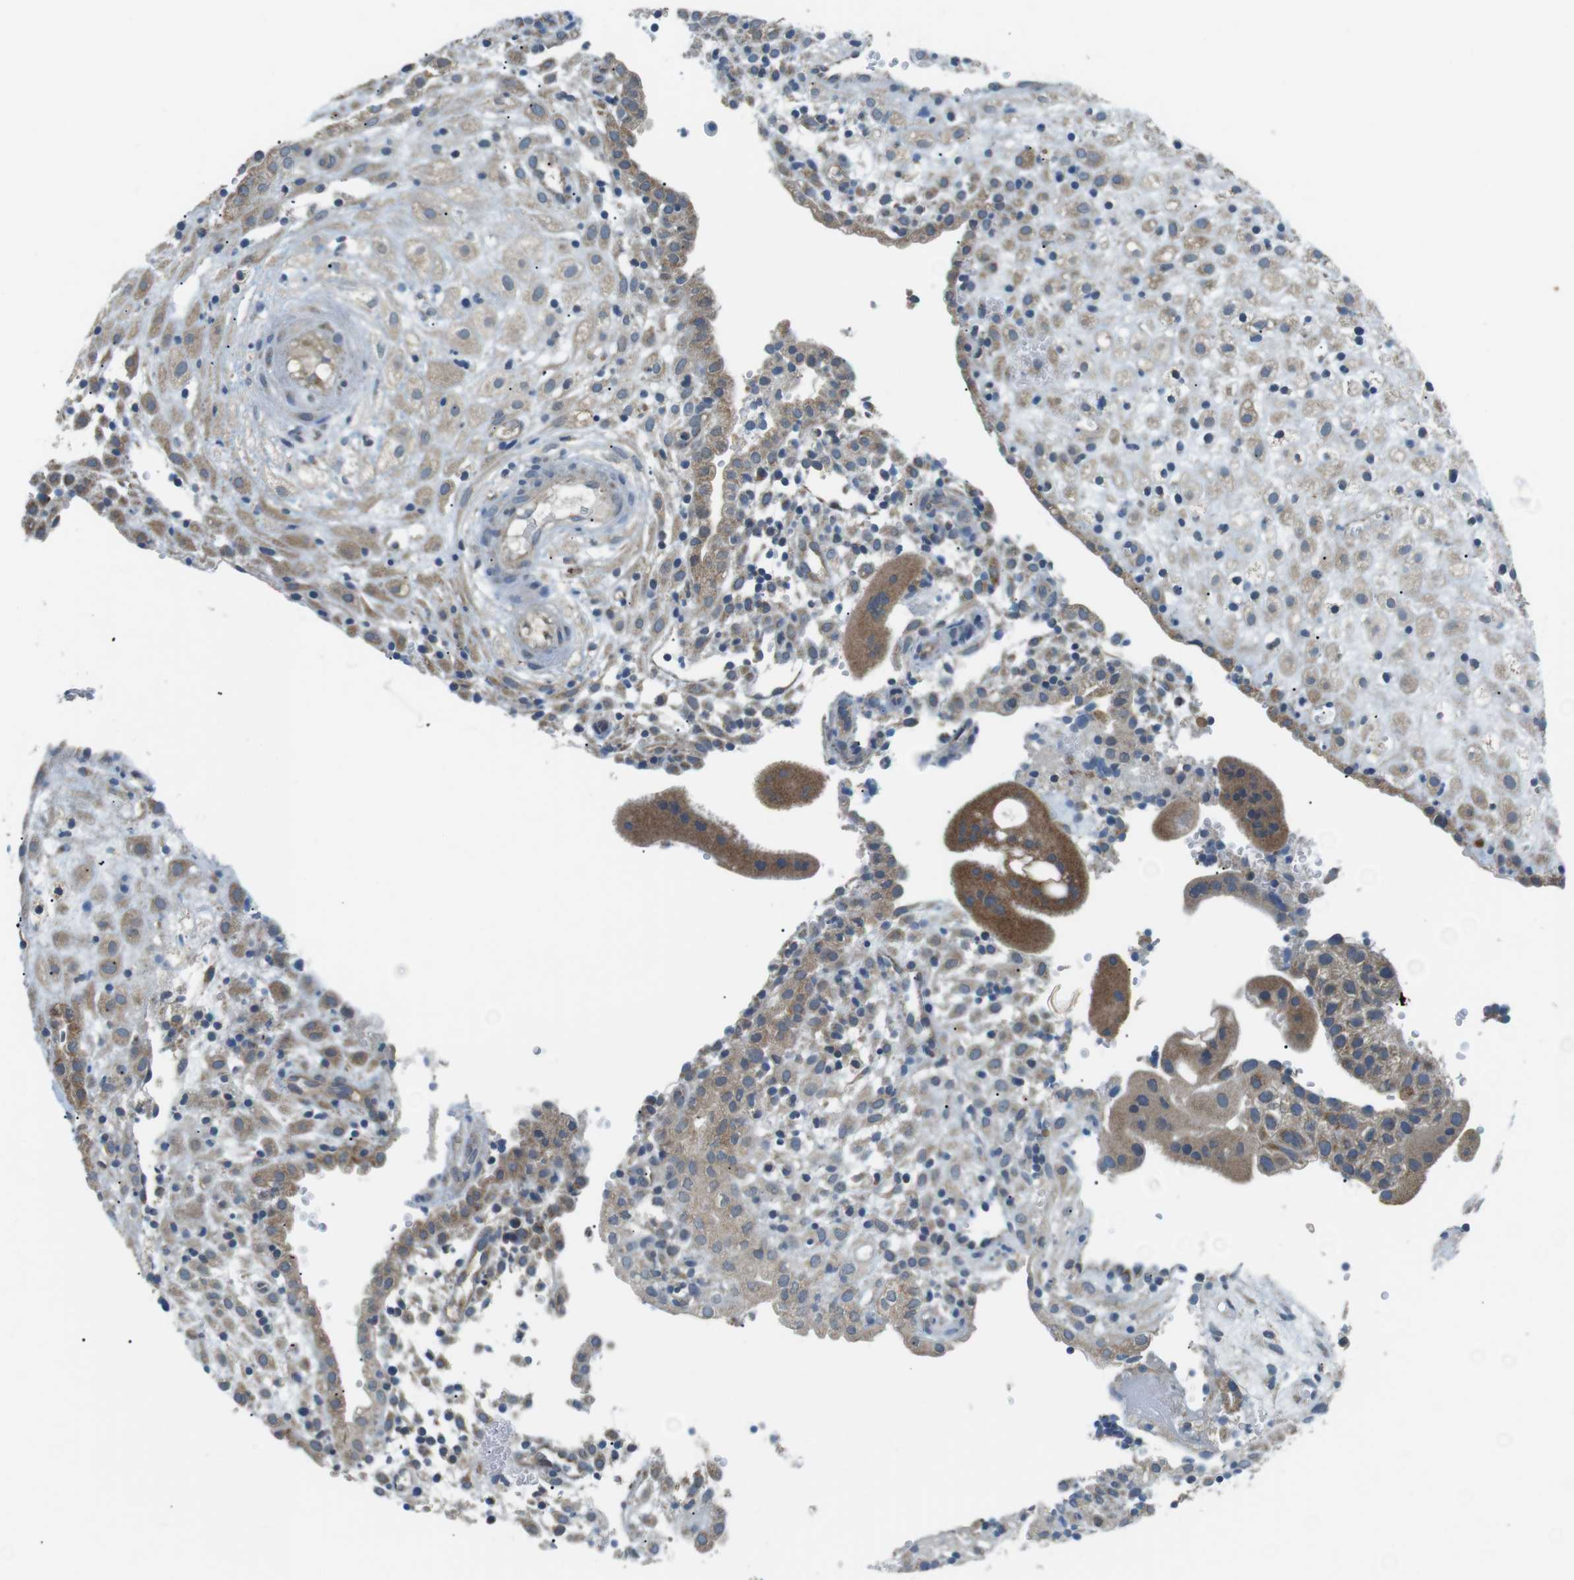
{"staining": {"intensity": "moderate", "quantity": "25%-75%", "location": "cytoplasmic/membranous"}, "tissue": "placenta", "cell_type": "Decidual cells", "image_type": "normal", "snomed": [{"axis": "morphology", "description": "Normal tissue, NOS"}, {"axis": "topography", "description": "Placenta"}], "caption": "Decidual cells display medium levels of moderate cytoplasmic/membranous staining in about 25%-75% of cells in unremarkable placenta.", "gene": "BACE1", "patient": {"sex": "female", "age": 18}}